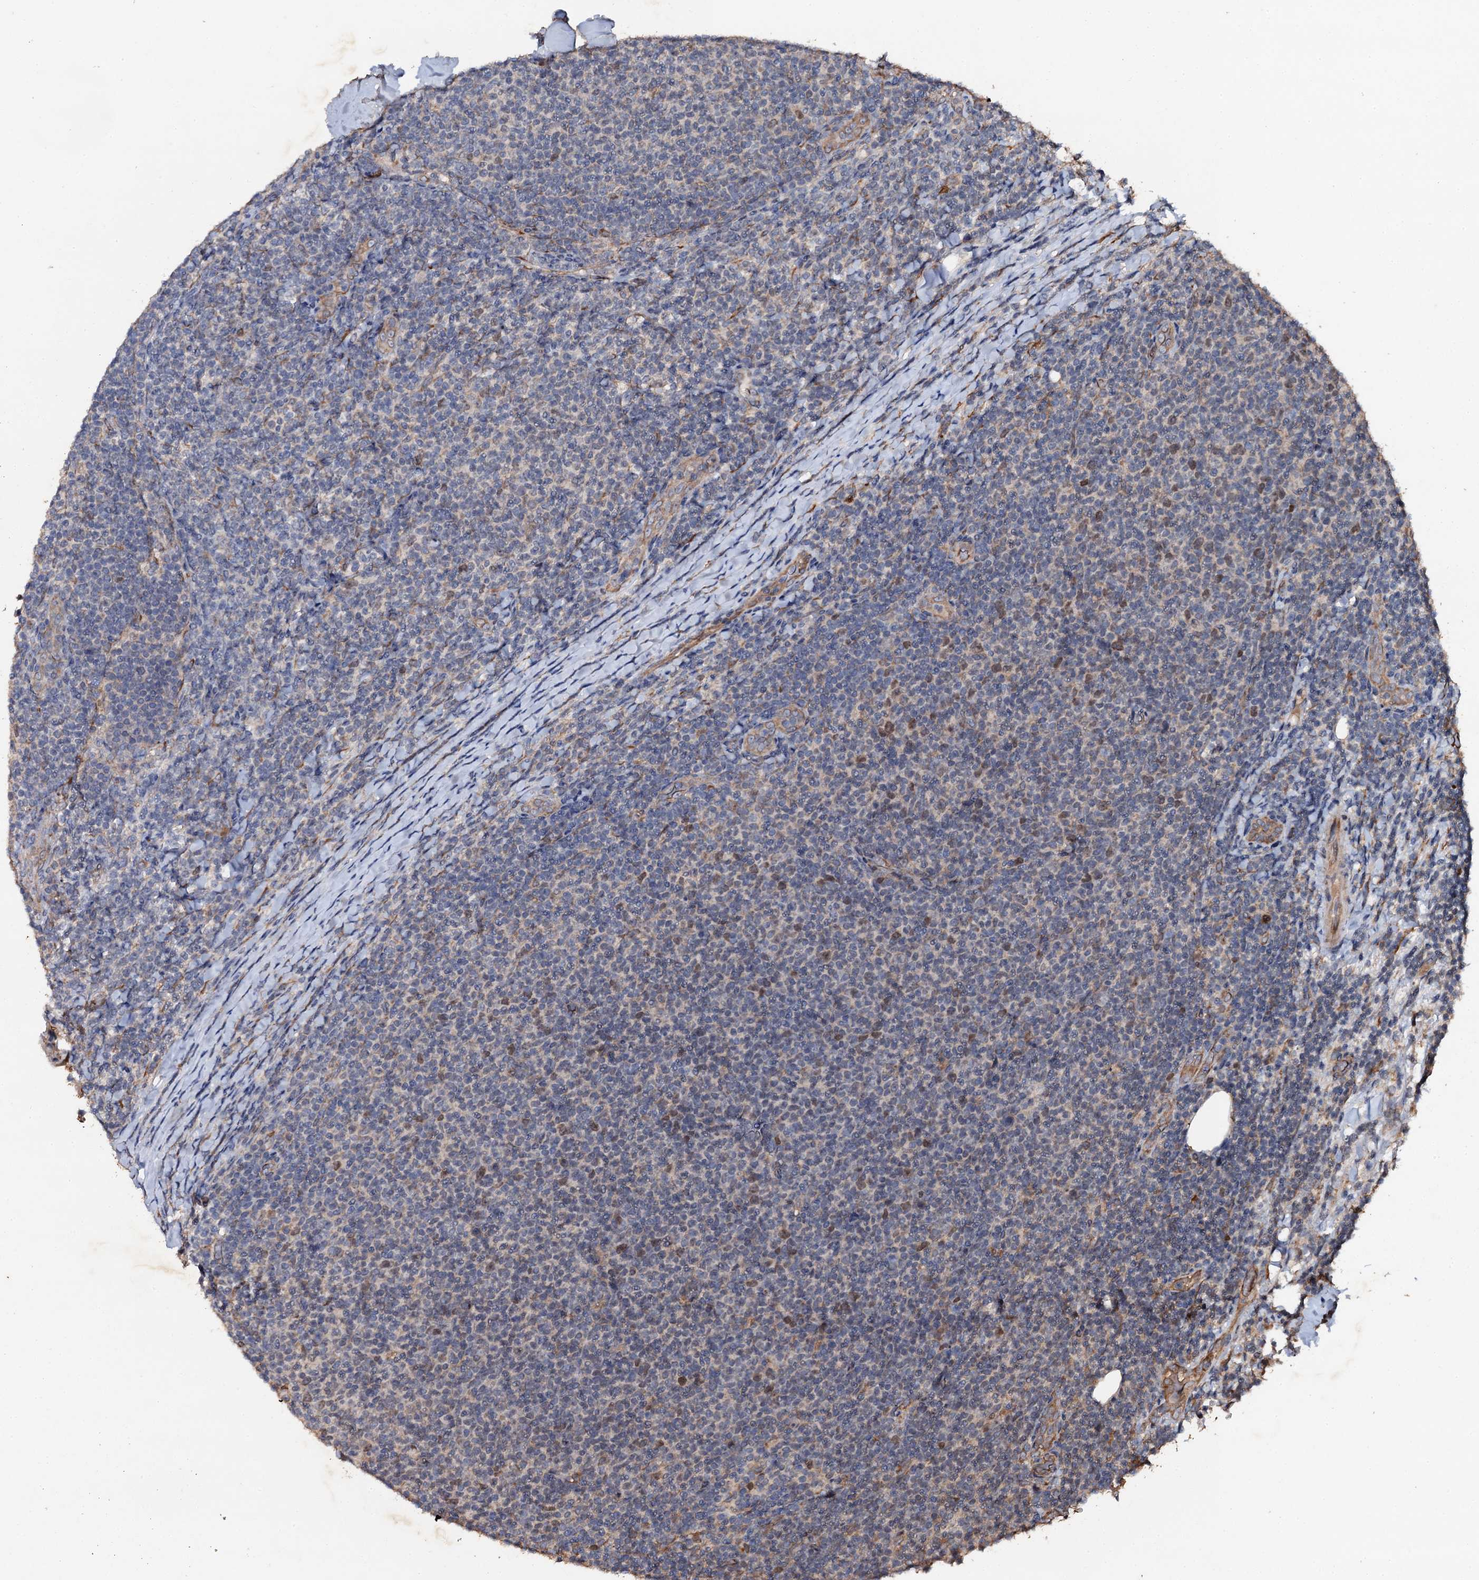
{"staining": {"intensity": "negative", "quantity": "none", "location": "none"}, "tissue": "lymphoma", "cell_type": "Tumor cells", "image_type": "cancer", "snomed": [{"axis": "morphology", "description": "Malignant lymphoma, non-Hodgkin's type, Low grade"}, {"axis": "topography", "description": "Lymph node"}], "caption": "This image is of low-grade malignant lymphoma, non-Hodgkin's type stained with immunohistochemistry to label a protein in brown with the nuclei are counter-stained blue. There is no expression in tumor cells.", "gene": "ADAMTS10", "patient": {"sex": "male", "age": 66}}